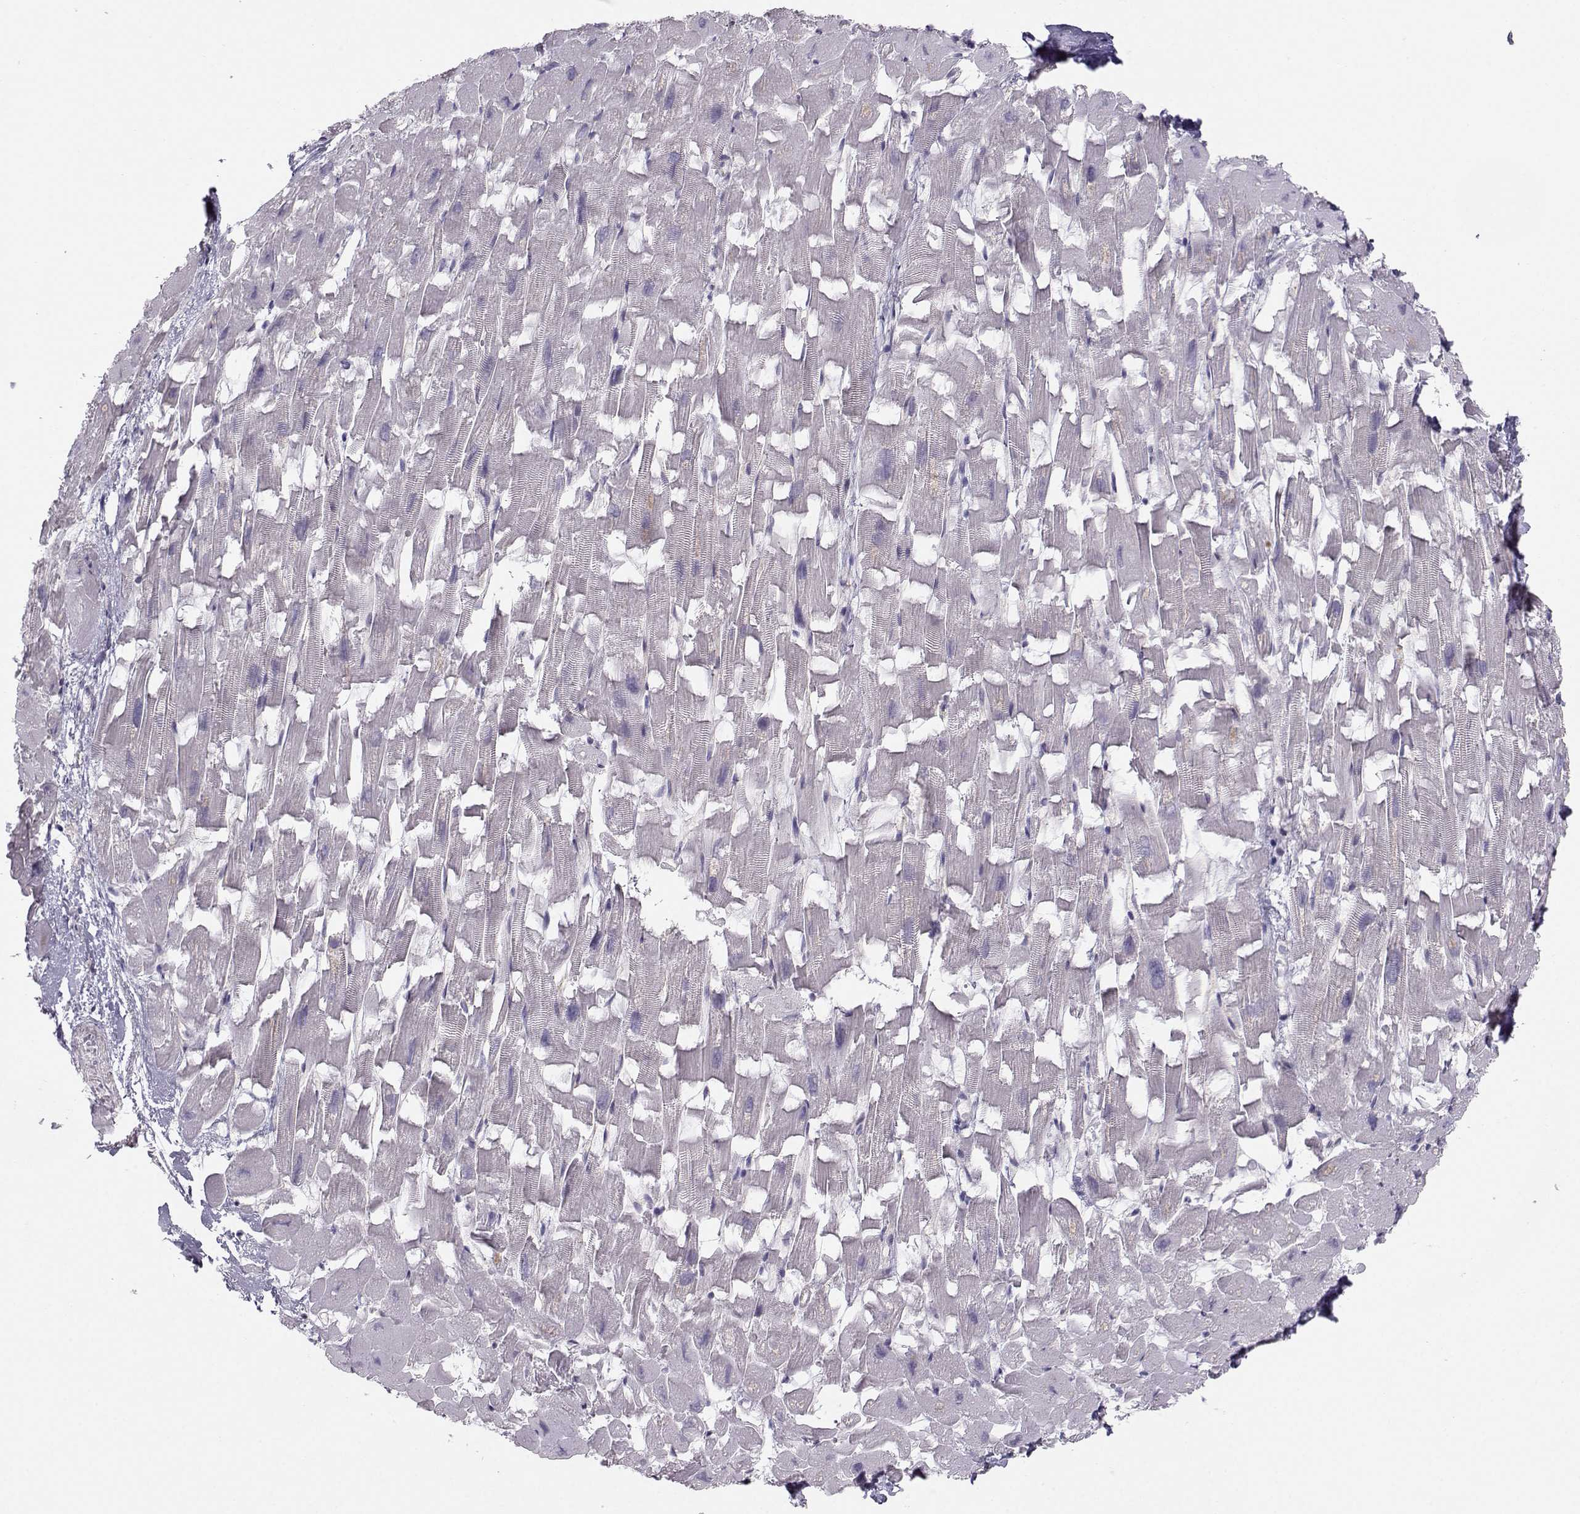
{"staining": {"intensity": "negative", "quantity": "none", "location": "none"}, "tissue": "heart muscle", "cell_type": "Cardiomyocytes", "image_type": "normal", "snomed": [{"axis": "morphology", "description": "Normal tissue, NOS"}, {"axis": "topography", "description": "Heart"}], "caption": "IHC histopathology image of benign heart muscle: heart muscle stained with DAB (3,3'-diaminobenzidine) reveals no significant protein expression in cardiomyocytes.", "gene": "MAST1", "patient": {"sex": "female", "age": 64}}